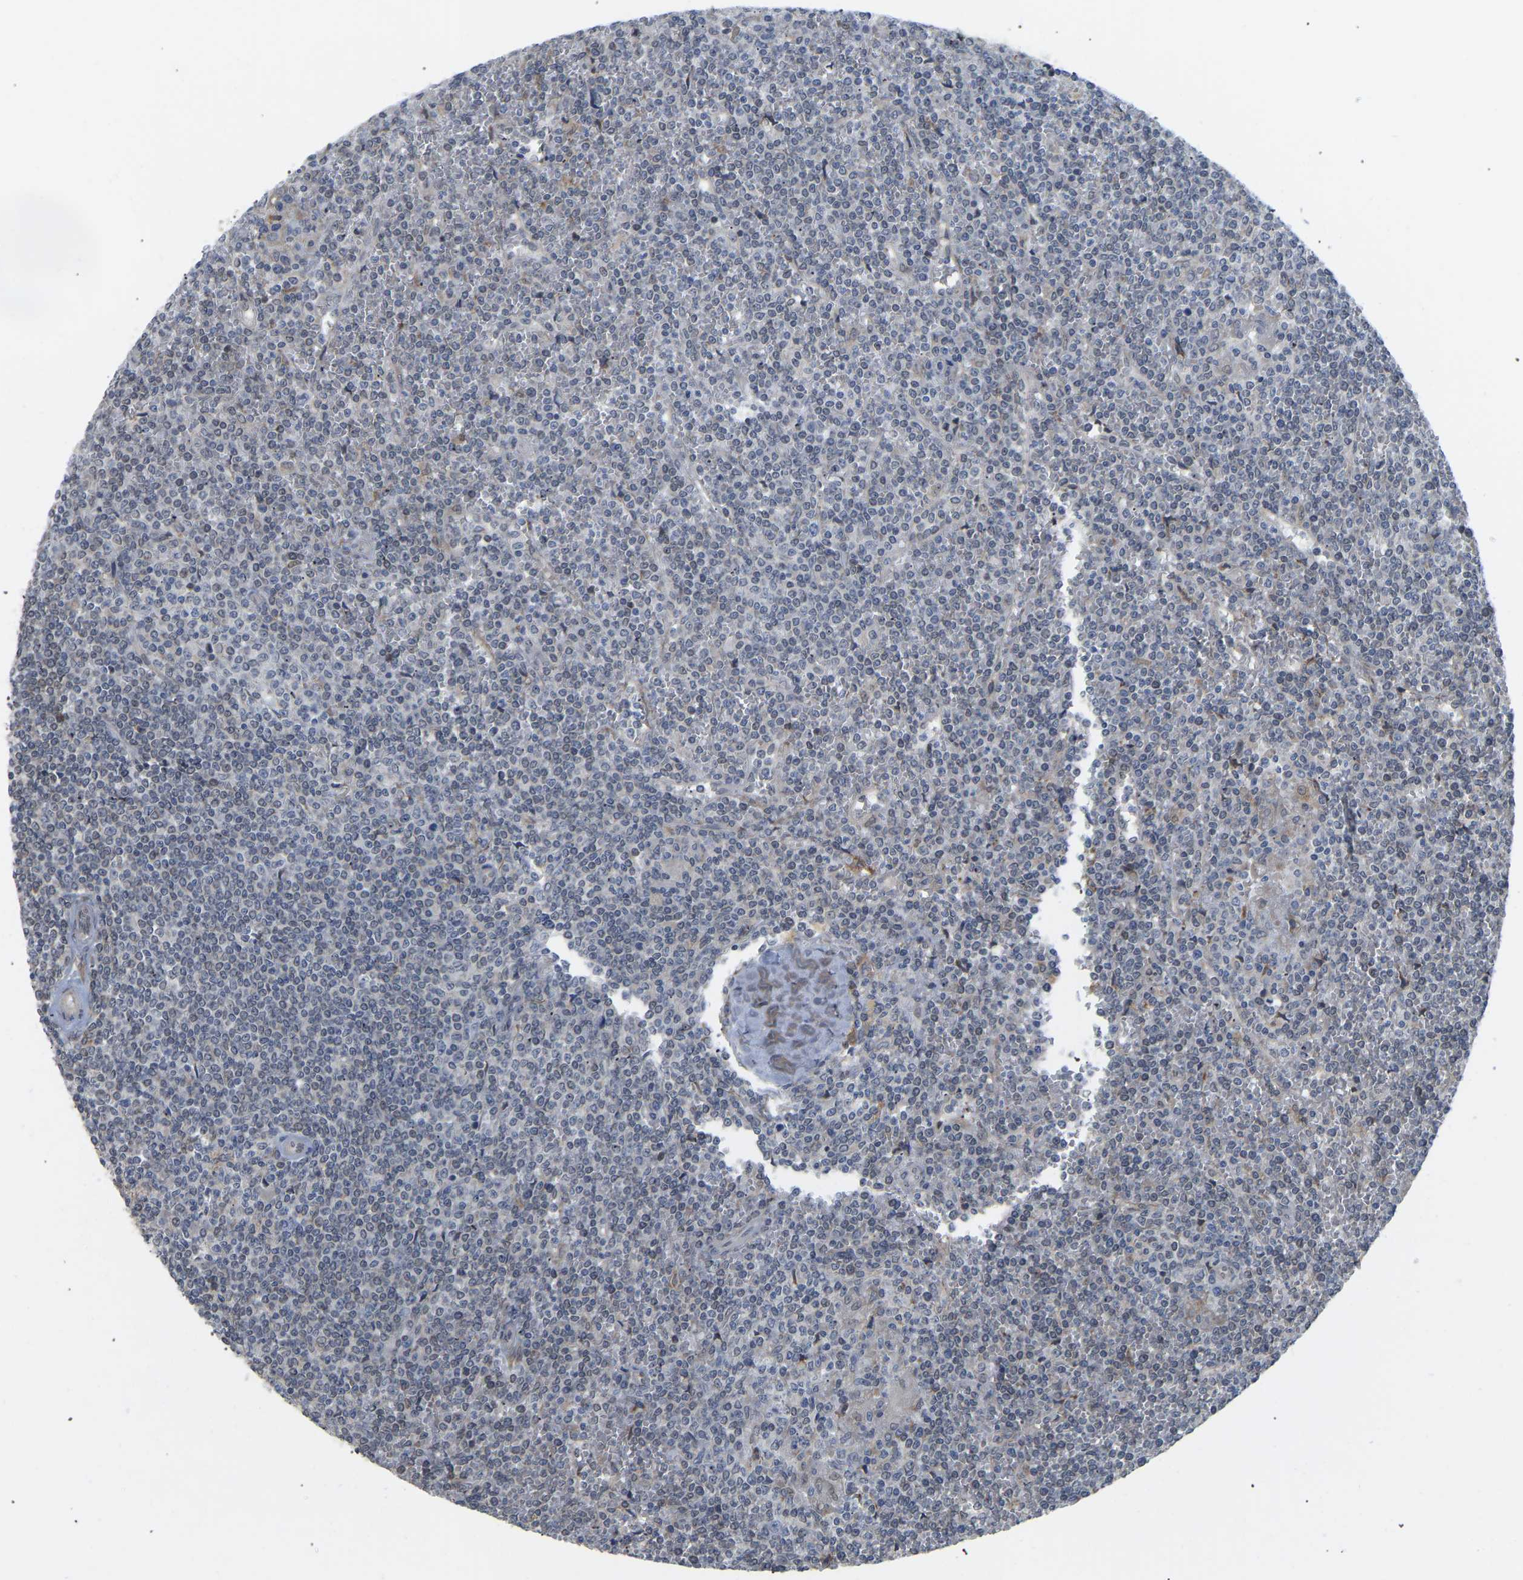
{"staining": {"intensity": "negative", "quantity": "none", "location": "none"}, "tissue": "lymphoma", "cell_type": "Tumor cells", "image_type": "cancer", "snomed": [{"axis": "morphology", "description": "Malignant lymphoma, non-Hodgkin's type, Low grade"}, {"axis": "topography", "description": "Spleen"}], "caption": "Tumor cells are negative for brown protein staining in low-grade malignant lymphoma, non-Hodgkin's type. Nuclei are stained in blue.", "gene": "BEND3", "patient": {"sex": "female", "age": 19}}